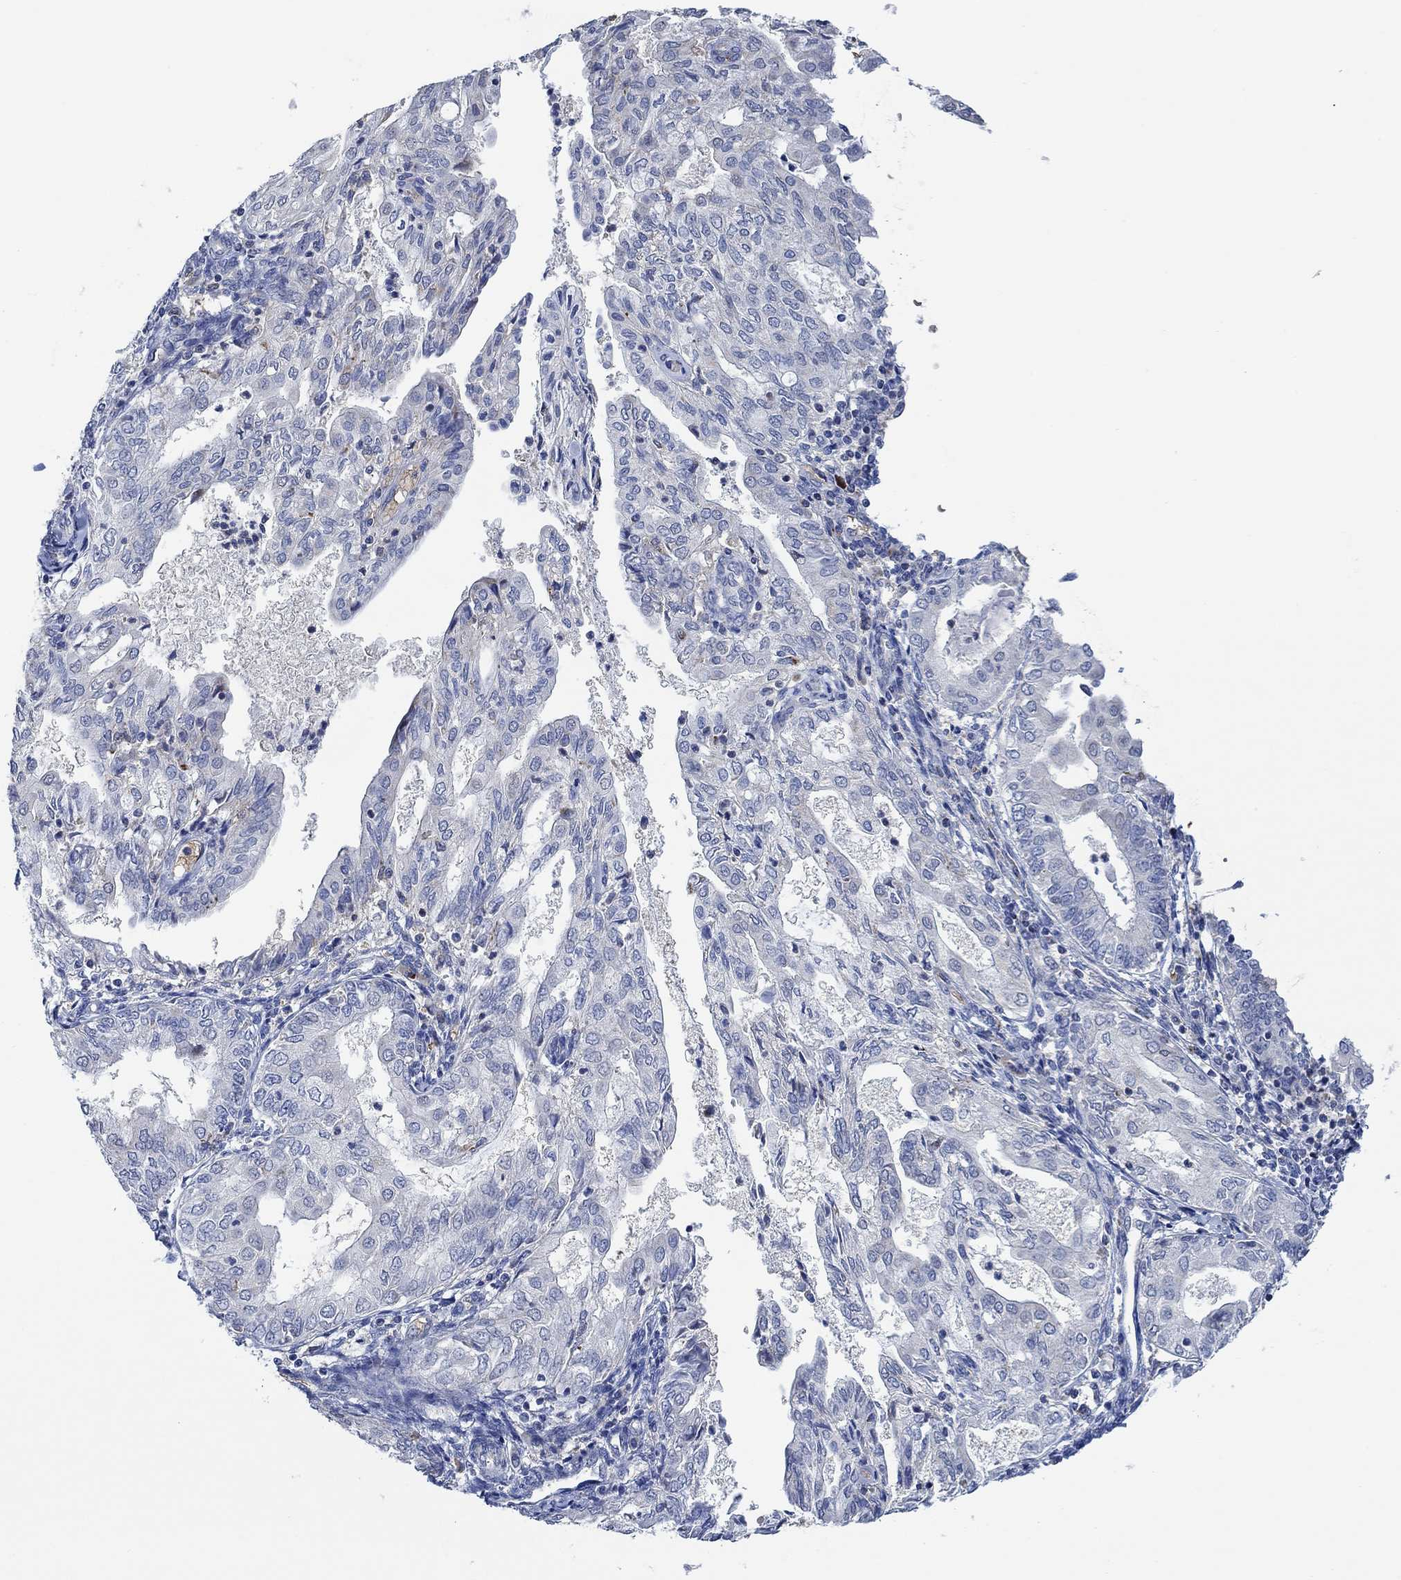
{"staining": {"intensity": "negative", "quantity": "none", "location": "none"}, "tissue": "endometrial cancer", "cell_type": "Tumor cells", "image_type": "cancer", "snomed": [{"axis": "morphology", "description": "Adenocarcinoma, NOS"}, {"axis": "topography", "description": "Endometrium"}], "caption": "Tumor cells show no significant staining in endometrial adenocarcinoma.", "gene": "MPP1", "patient": {"sex": "female", "age": 68}}